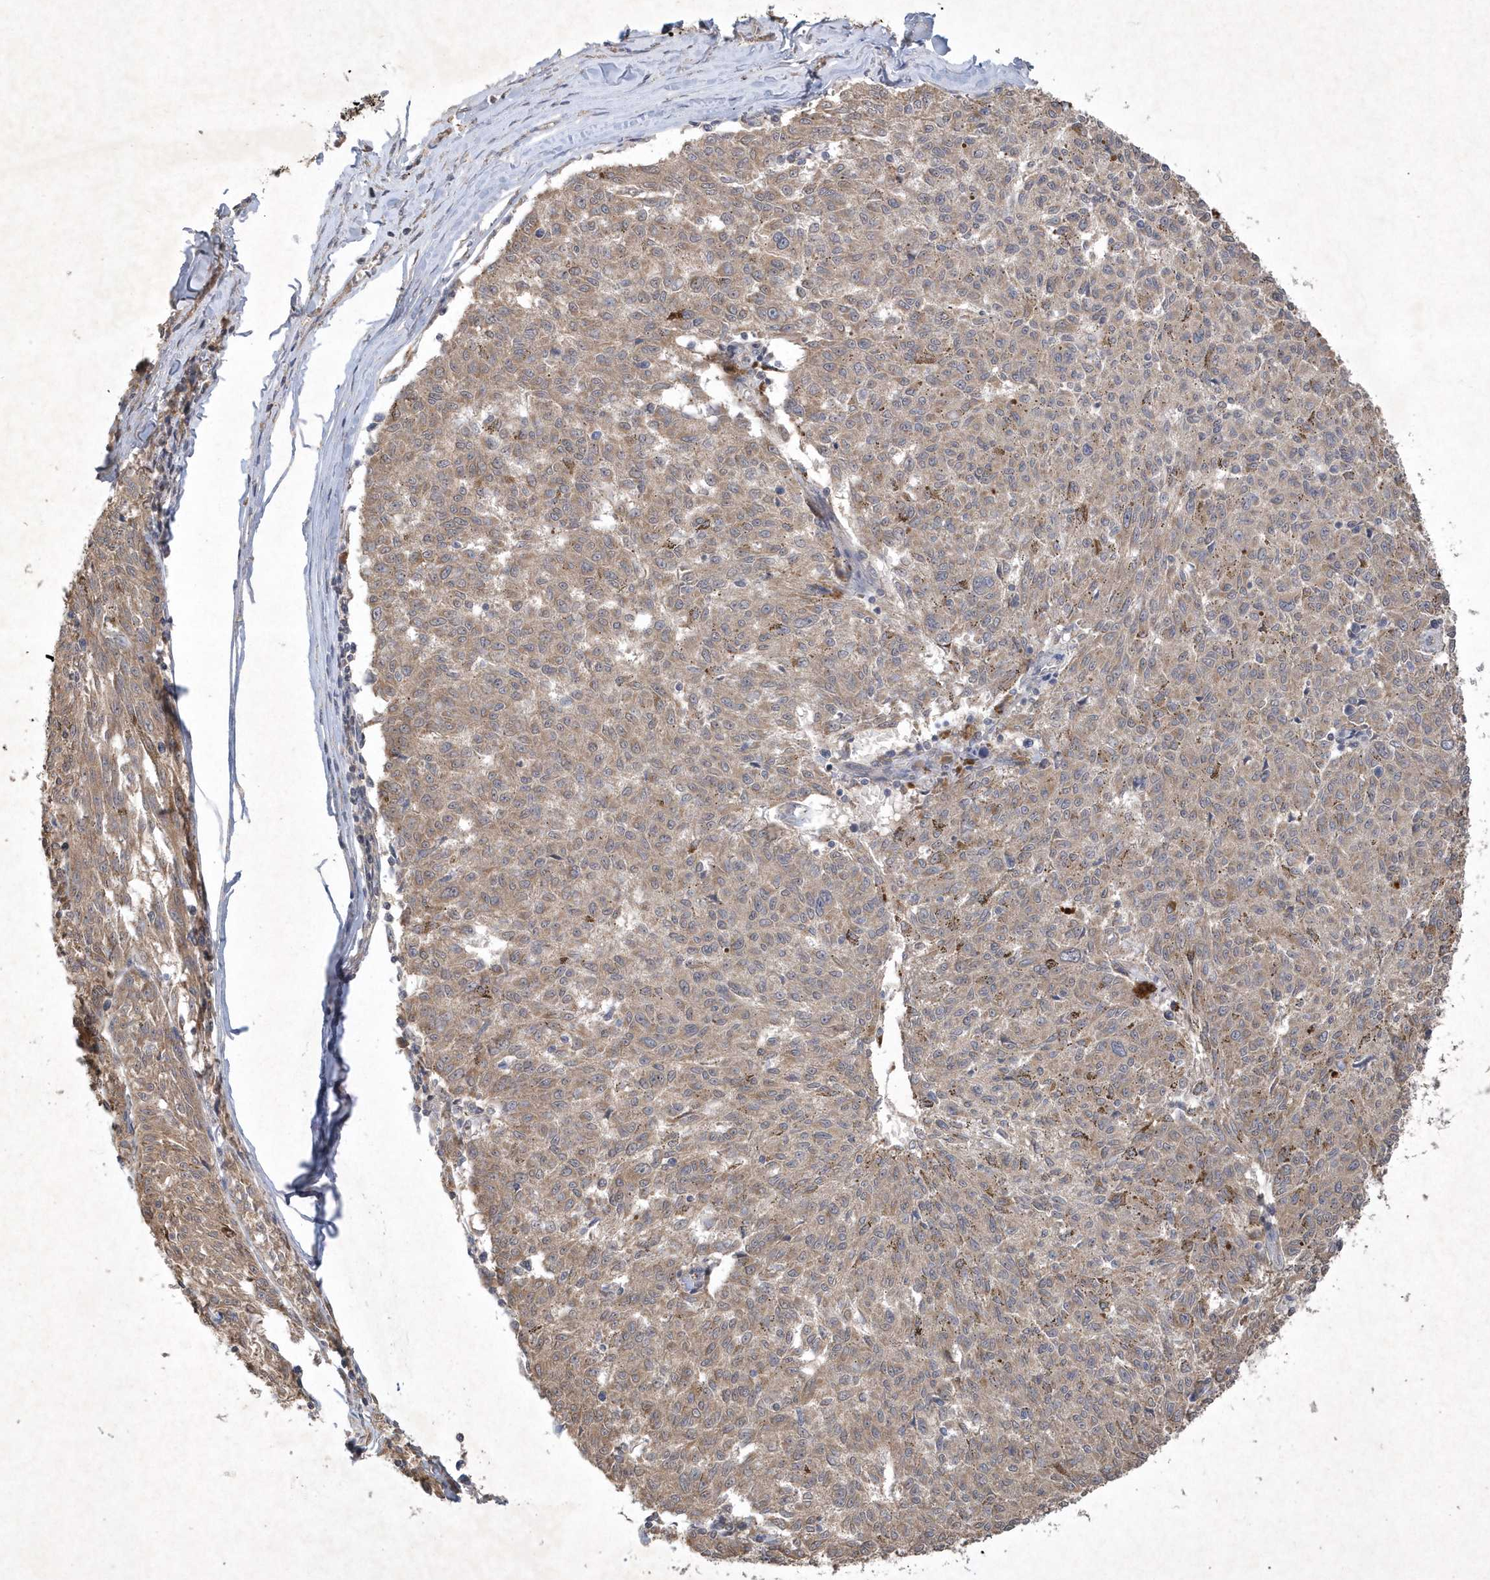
{"staining": {"intensity": "weak", "quantity": "<25%", "location": "cytoplasmic/membranous"}, "tissue": "melanoma", "cell_type": "Tumor cells", "image_type": "cancer", "snomed": [{"axis": "morphology", "description": "Malignant melanoma, NOS"}, {"axis": "topography", "description": "Skin"}], "caption": "This is an IHC micrograph of malignant melanoma. There is no expression in tumor cells.", "gene": "AKR7A2", "patient": {"sex": "female", "age": 72}}